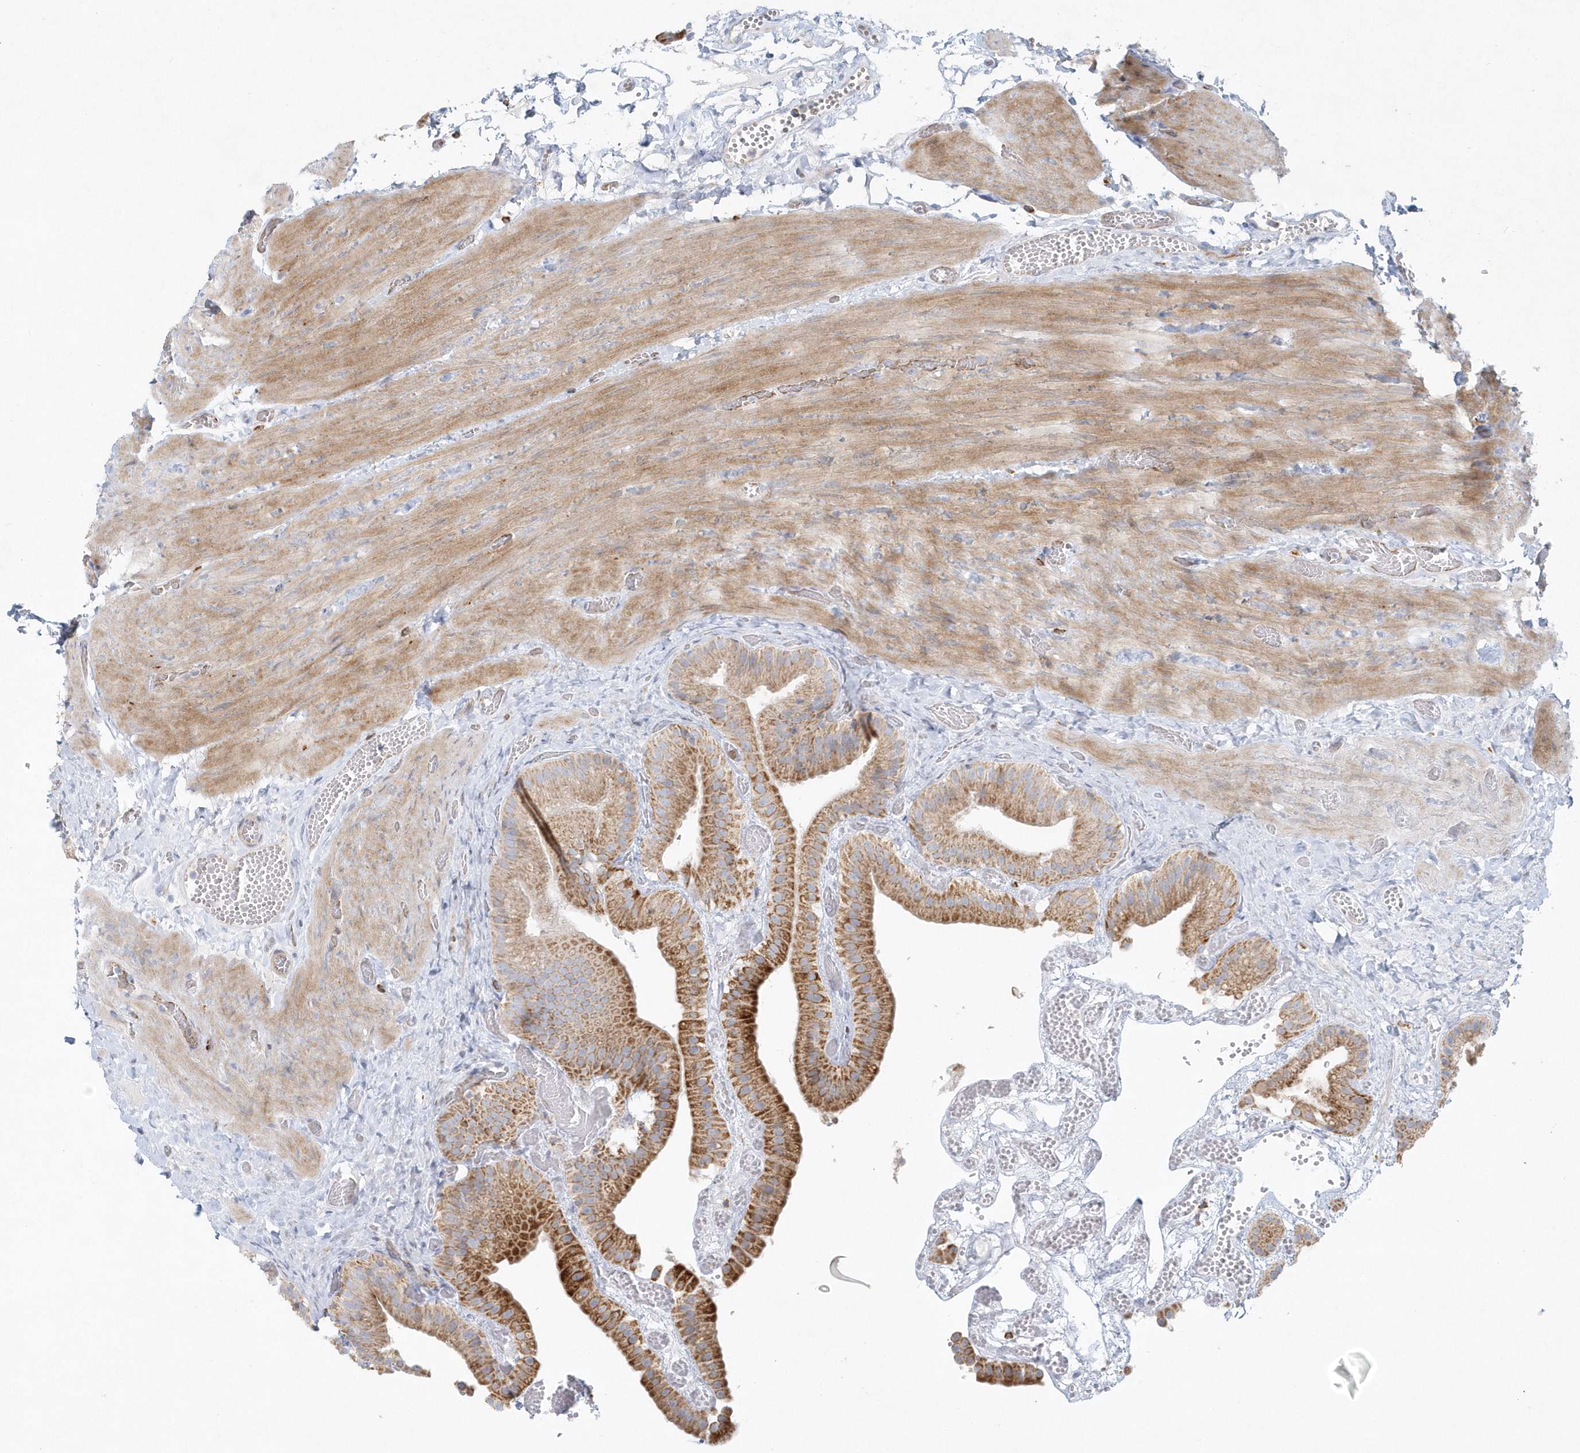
{"staining": {"intensity": "moderate", "quantity": ">75%", "location": "cytoplasmic/membranous"}, "tissue": "gallbladder", "cell_type": "Glandular cells", "image_type": "normal", "snomed": [{"axis": "morphology", "description": "Normal tissue, NOS"}, {"axis": "topography", "description": "Gallbladder"}], "caption": "Moderate cytoplasmic/membranous protein staining is present in about >75% of glandular cells in gallbladder. Nuclei are stained in blue.", "gene": "DNAH1", "patient": {"sex": "female", "age": 64}}